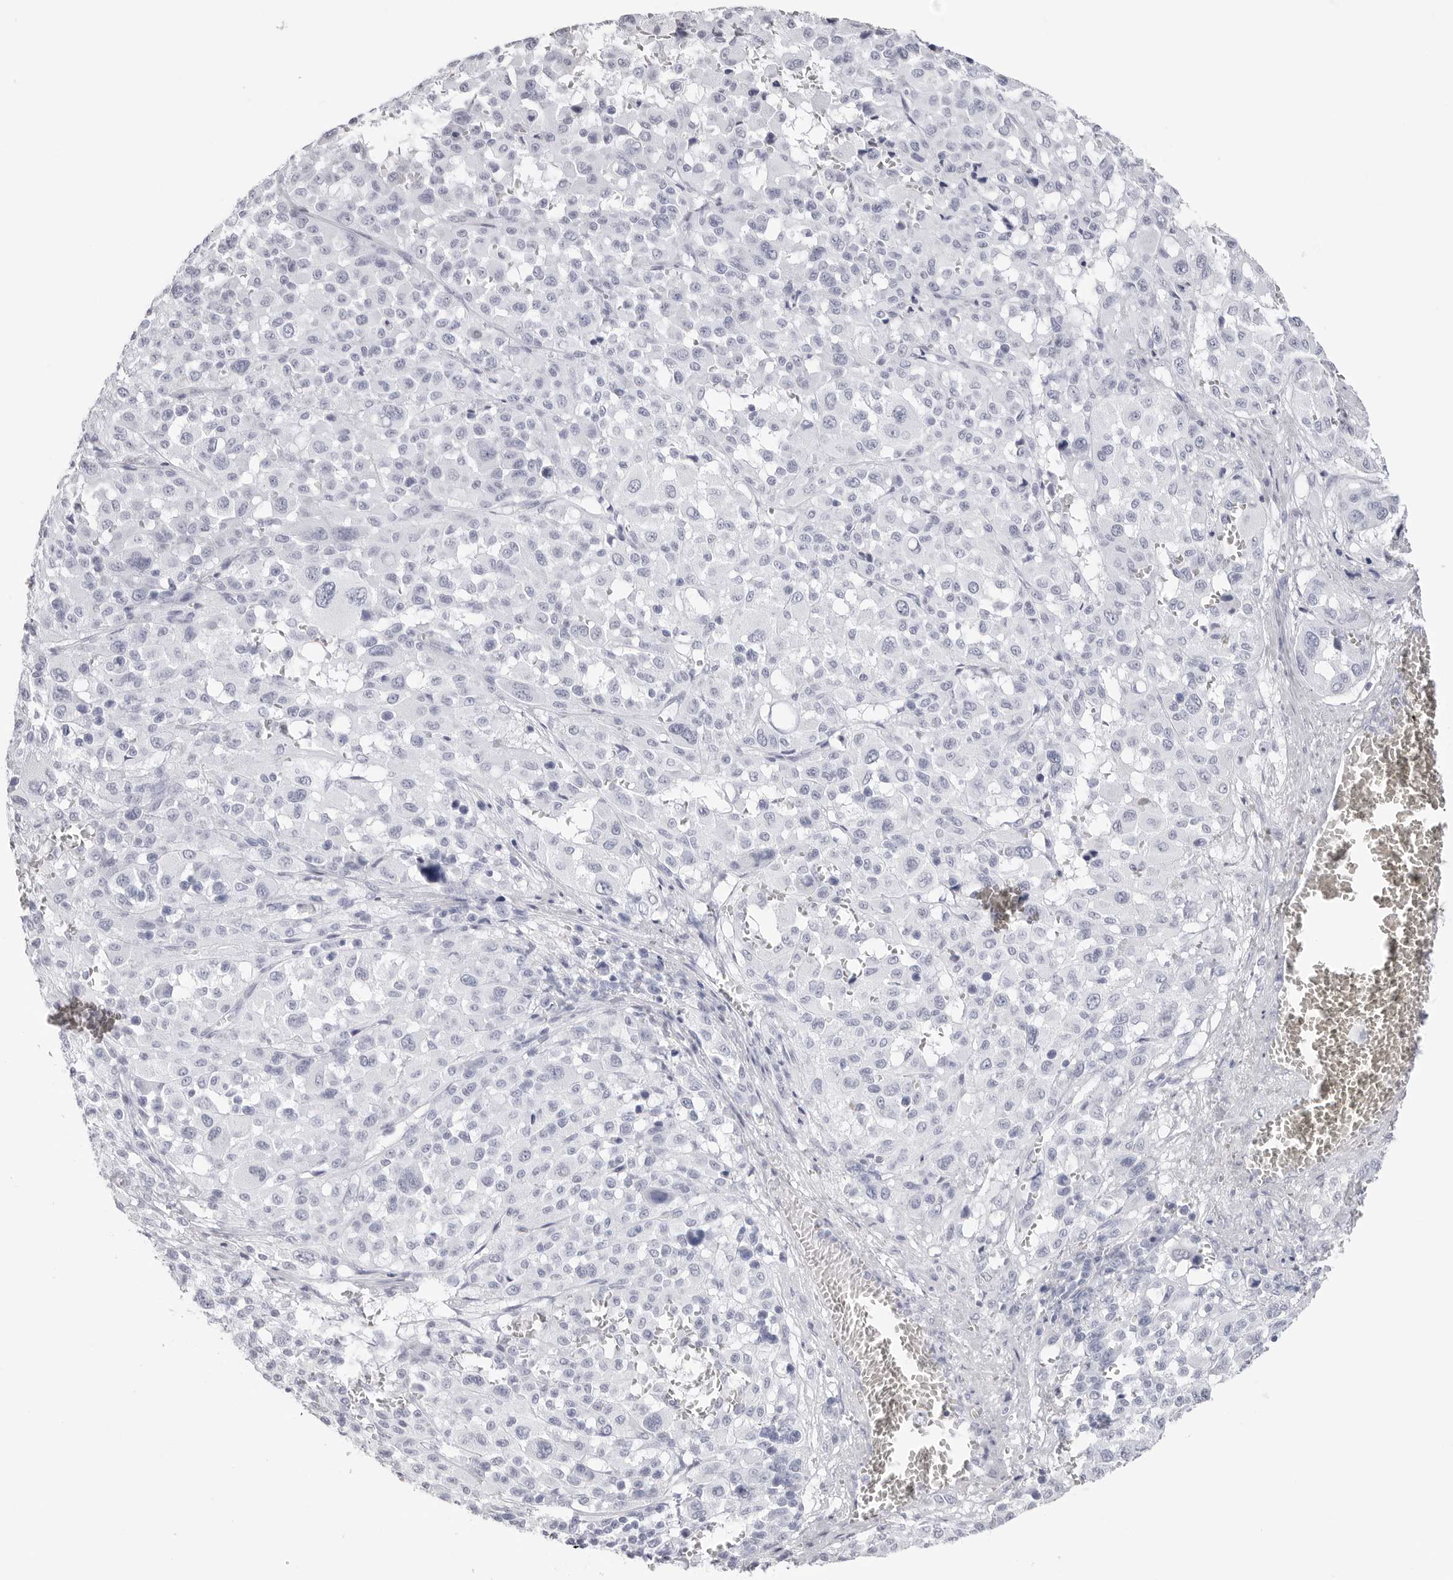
{"staining": {"intensity": "negative", "quantity": "none", "location": "none"}, "tissue": "melanoma", "cell_type": "Tumor cells", "image_type": "cancer", "snomed": [{"axis": "morphology", "description": "Malignant melanoma, Metastatic site"}, {"axis": "topography", "description": "Skin"}], "caption": "An immunohistochemistry image of malignant melanoma (metastatic site) is shown. There is no staining in tumor cells of malignant melanoma (metastatic site).", "gene": "CST2", "patient": {"sex": "female", "age": 74}}